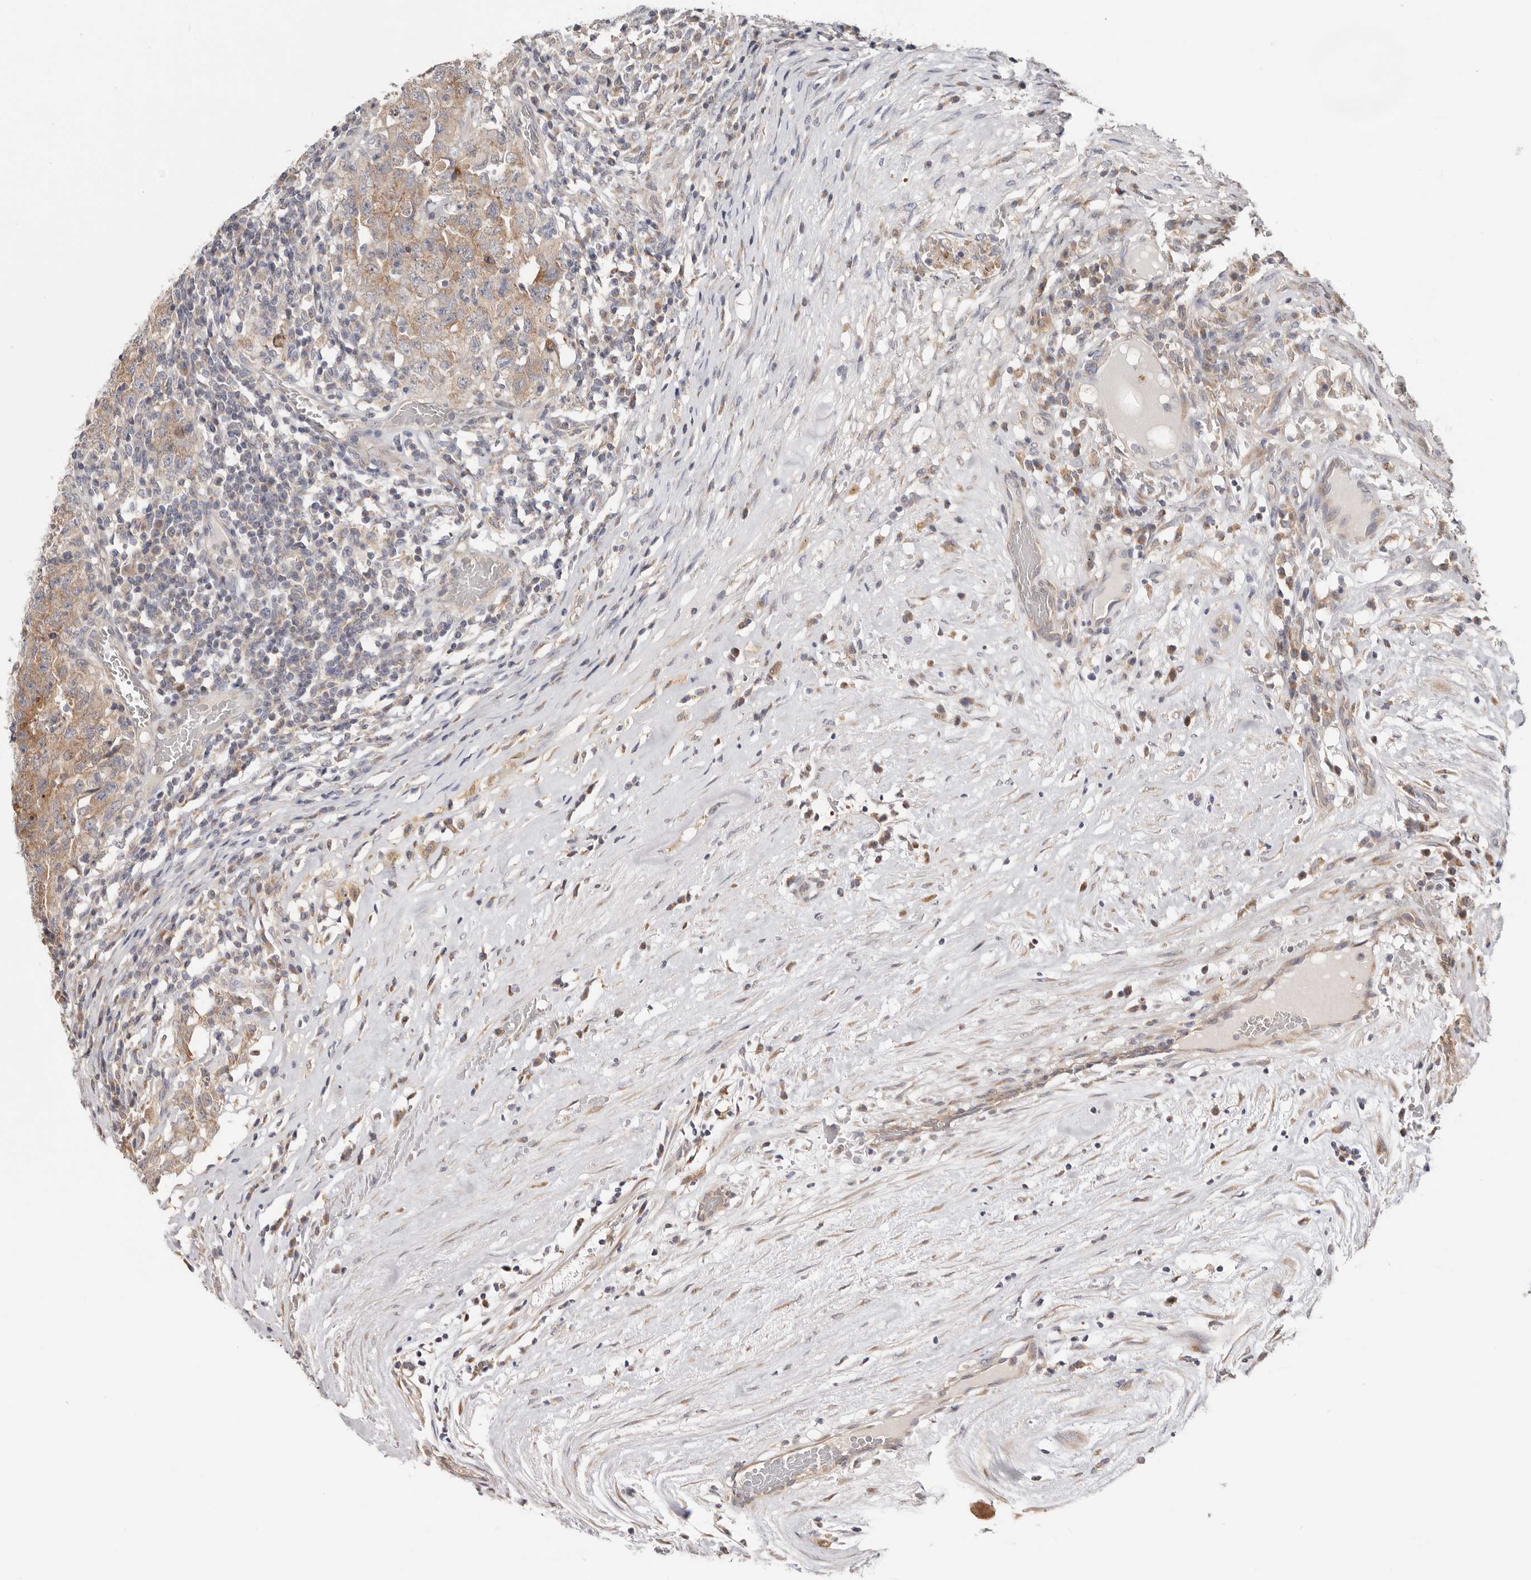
{"staining": {"intensity": "moderate", "quantity": ">75%", "location": "cytoplasmic/membranous"}, "tissue": "testis cancer", "cell_type": "Tumor cells", "image_type": "cancer", "snomed": [{"axis": "morphology", "description": "Carcinoma, Embryonal, NOS"}, {"axis": "topography", "description": "Testis"}], "caption": "A medium amount of moderate cytoplasmic/membranous expression is seen in approximately >75% of tumor cells in testis embryonal carcinoma tissue.", "gene": "LRP6", "patient": {"sex": "male", "age": 26}}